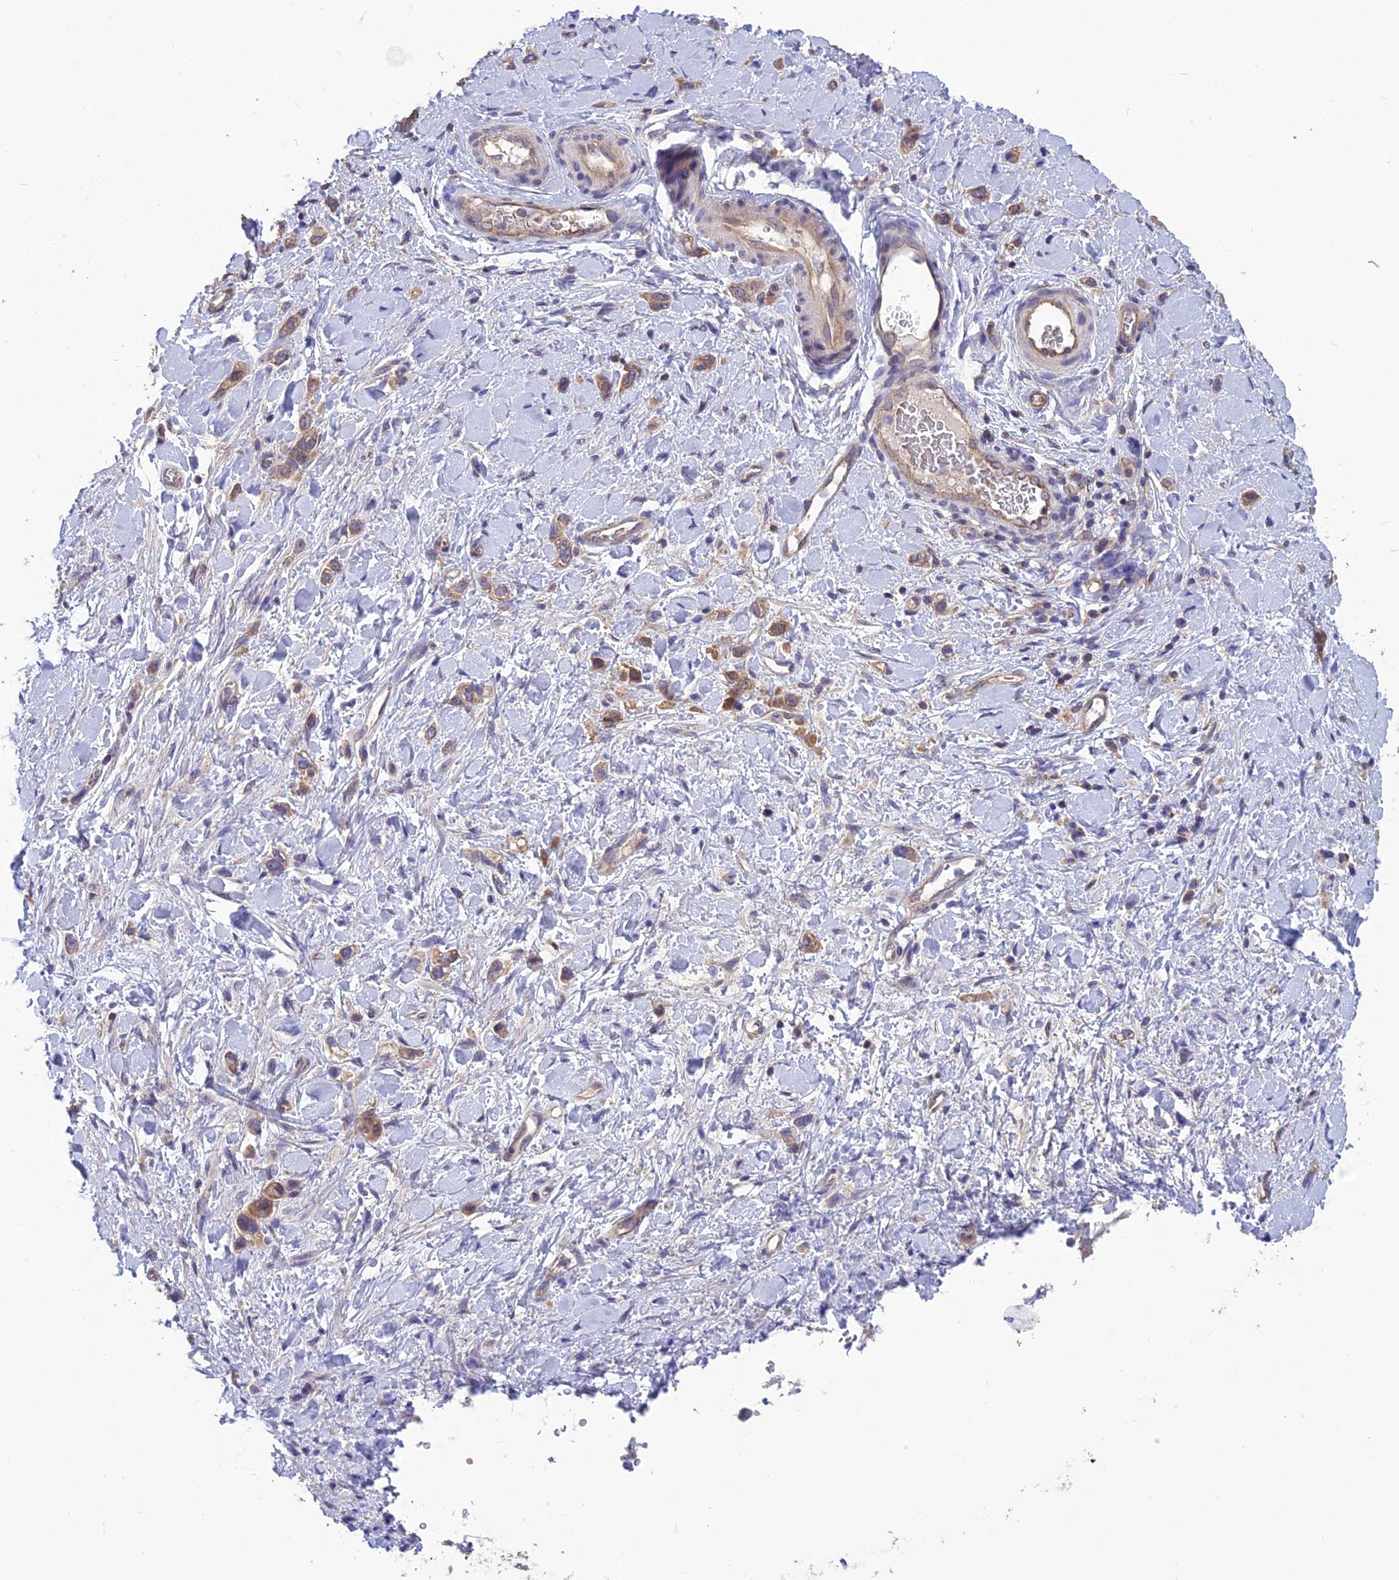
{"staining": {"intensity": "moderate", "quantity": ">75%", "location": "cytoplasmic/membranous"}, "tissue": "stomach cancer", "cell_type": "Tumor cells", "image_type": "cancer", "snomed": [{"axis": "morphology", "description": "Adenocarcinoma, NOS"}, {"axis": "topography", "description": "Stomach"}], "caption": "Stomach cancer (adenocarcinoma) tissue shows moderate cytoplasmic/membranous positivity in approximately >75% of tumor cells", "gene": "PSMF1", "patient": {"sex": "female", "age": 65}}